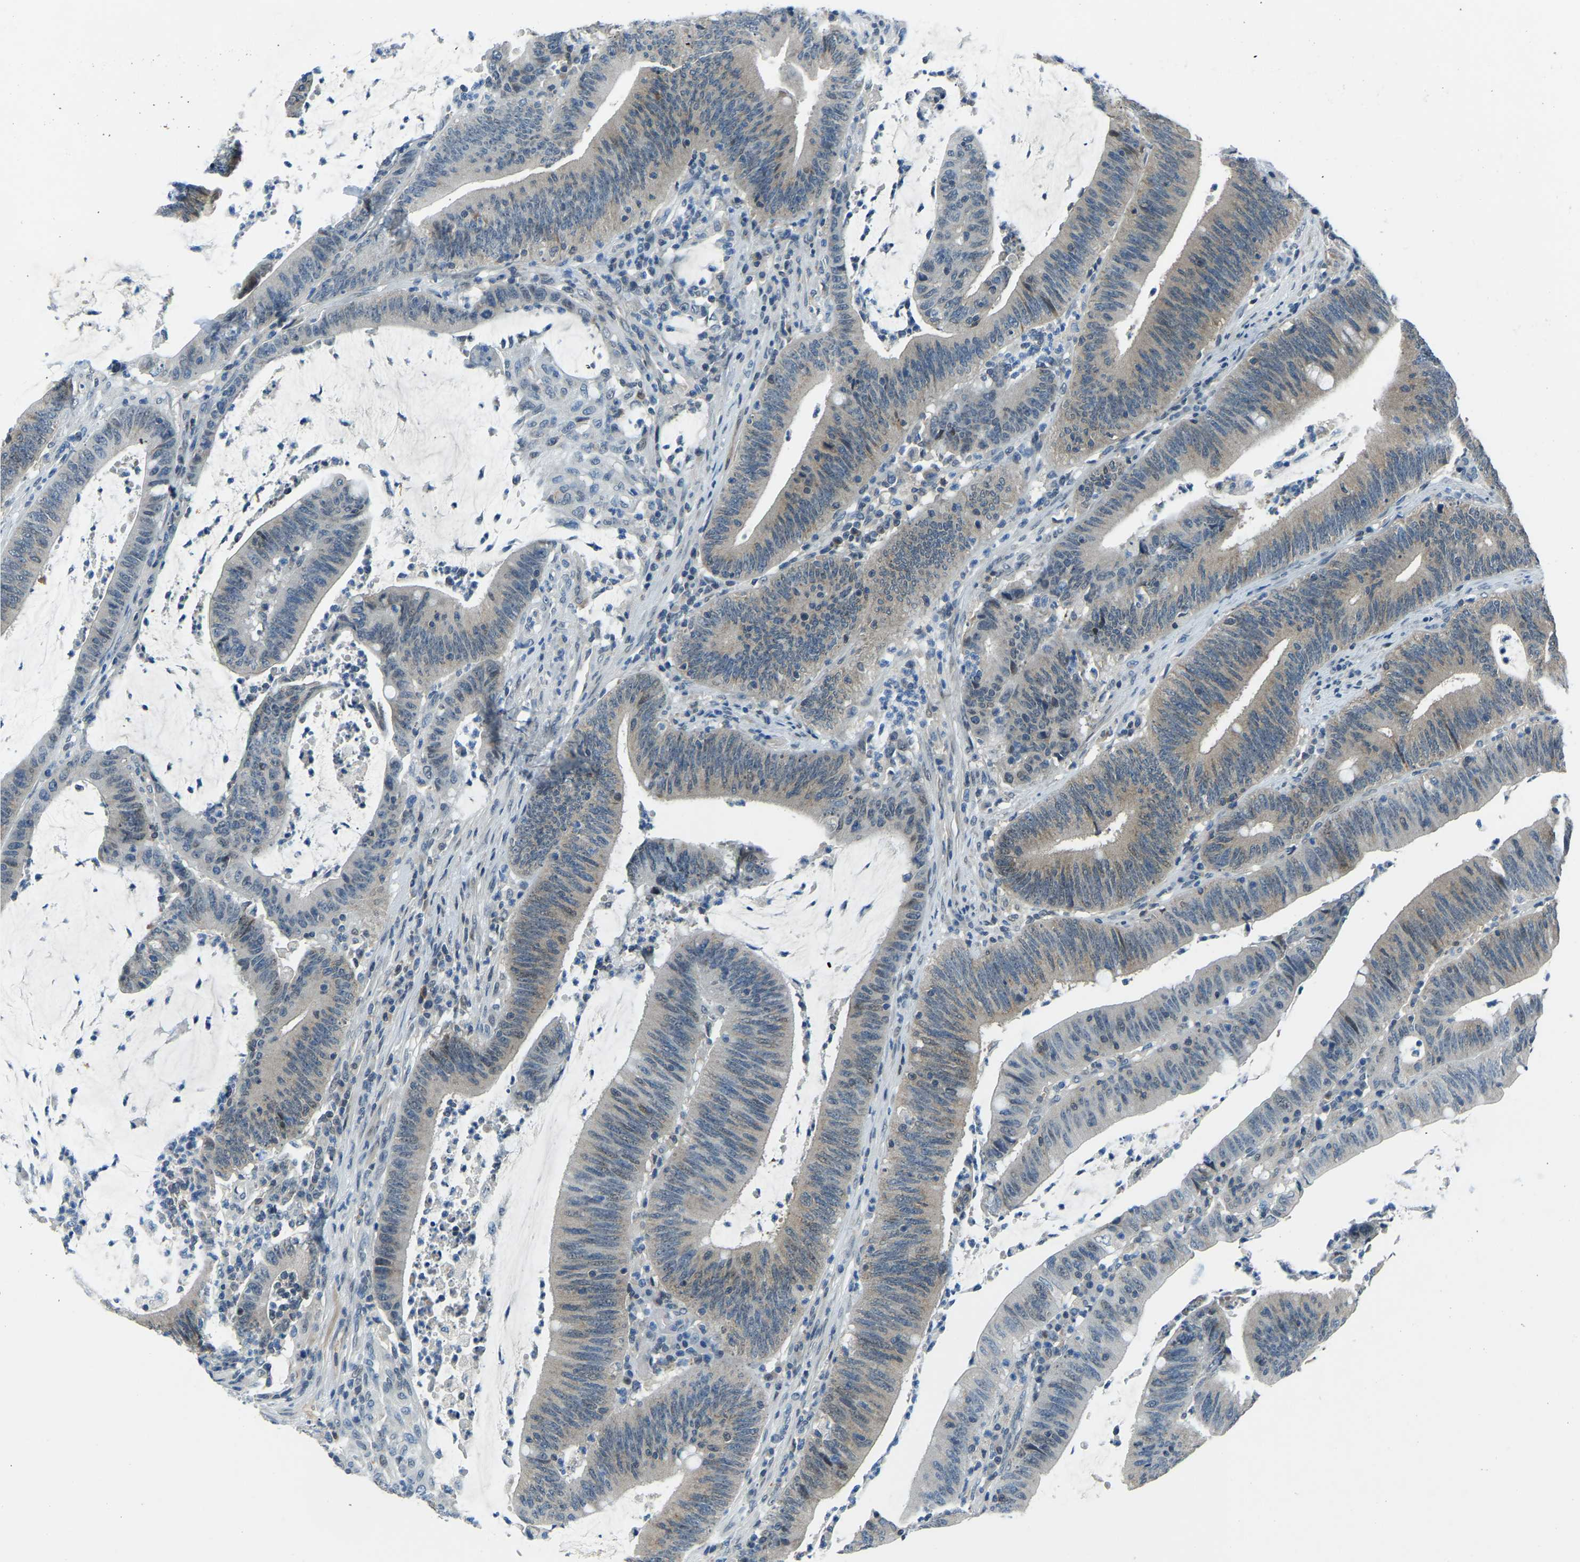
{"staining": {"intensity": "moderate", "quantity": "<25%", "location": "cytoplasmic/membranous"}, "tissue": "colorectal cancer", "cell_type": "Tumor cells", "image_type": "cancer", "snomed": [{"axis": "morphology", "description": "Normal tissue, NOS"}, {"axis": "morphology", "description": "Adenocarcinoma, NOS"}, {"axis": "topography", "description": "Rectum"}], "caption": "Approximately <25% of tumor cells in human colorectal adenocarcinoma exhibit moderate cytoplasmic/membranous protein positivity as visualized by brown immunohistochemical staining.", "gene": "XIRP1", "patient": {"sex": "female", "age": 66}}